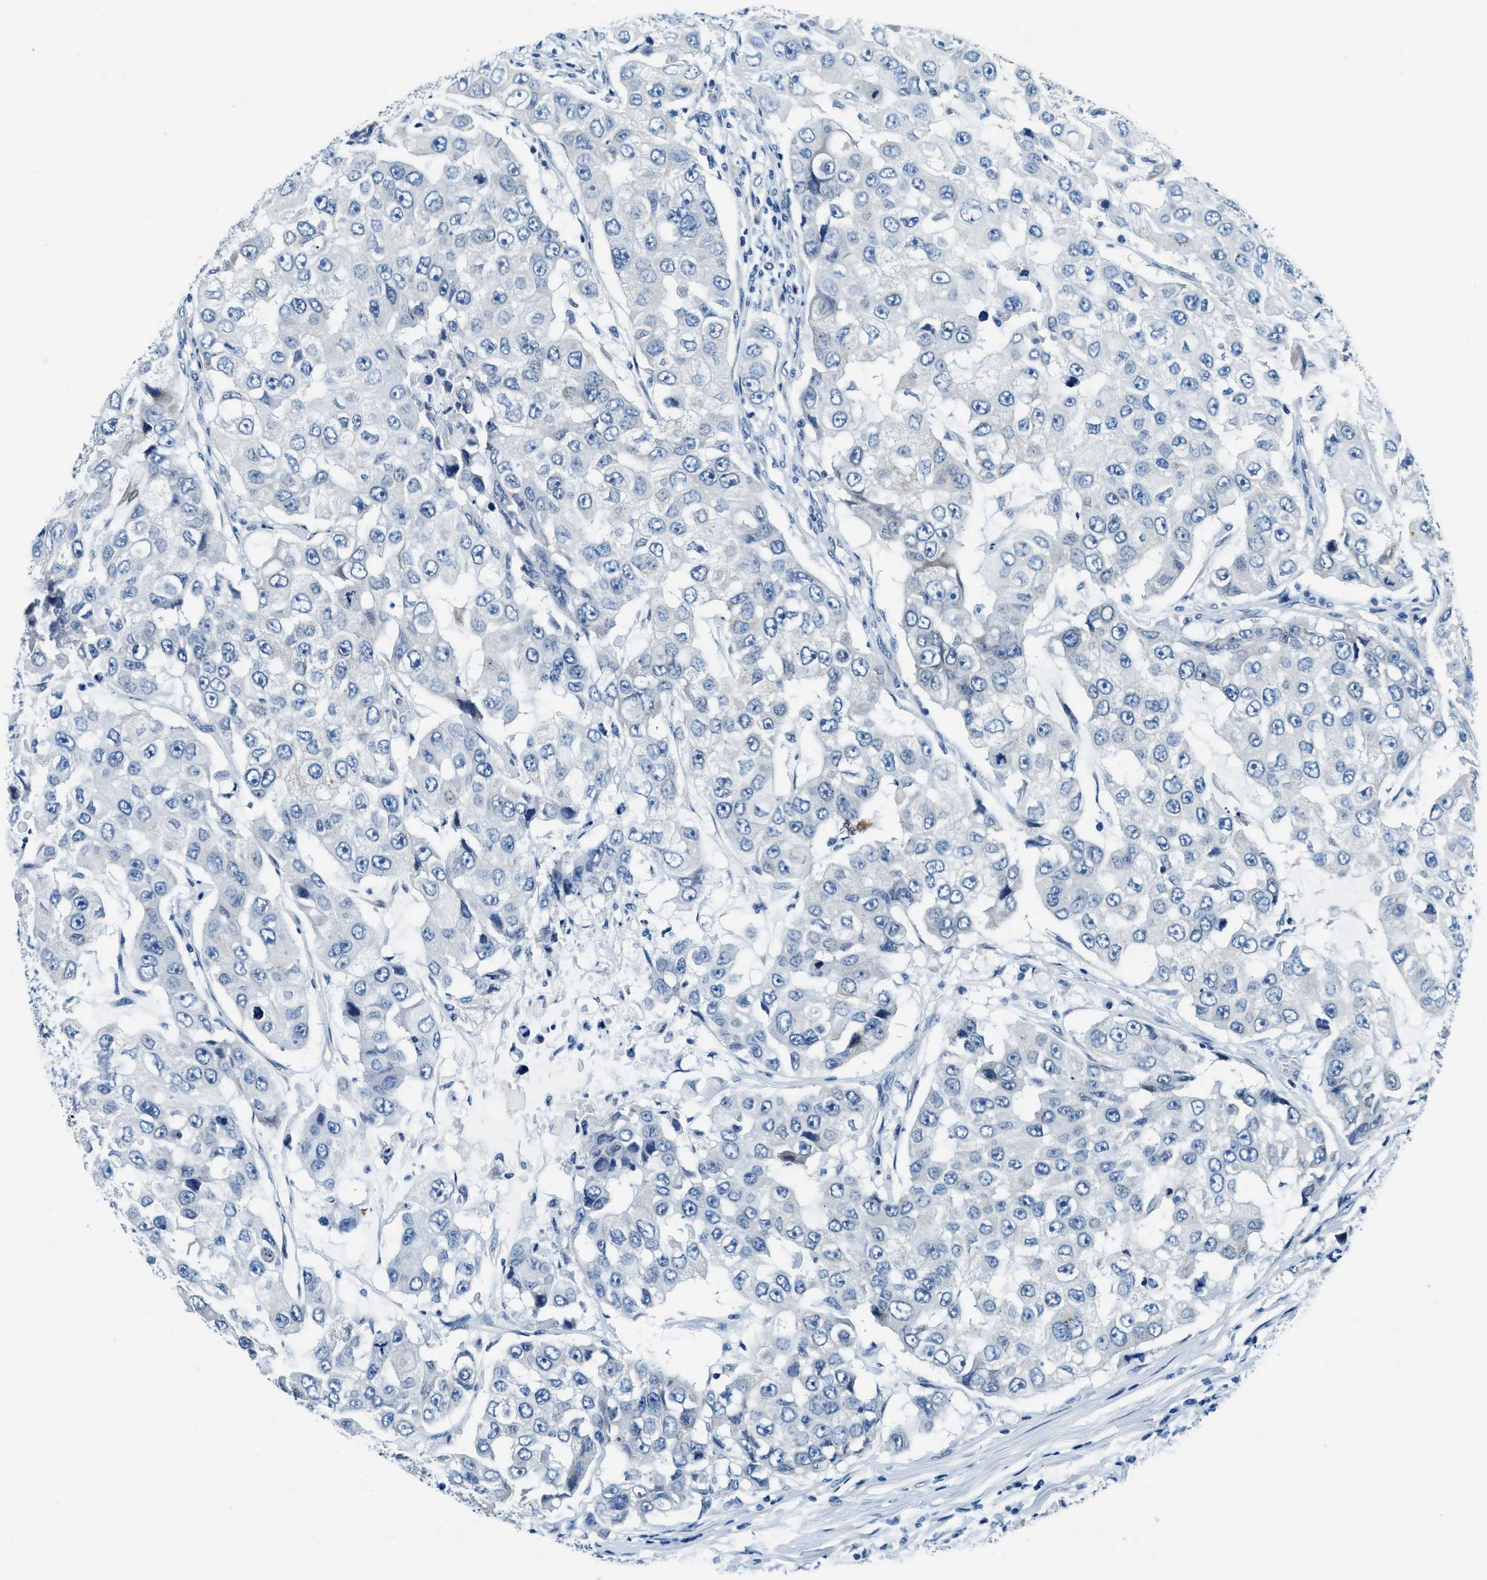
{"staining": {"intensity": "negative", "quantity": "none", "location": "none"}, "tissue": "breast cancer", "cell_type": "Tumor cells", "image_type": "cancer", "snomed": [{"axis": "morphology", "description": "Duct carcinoma"}, {"axis": "topography", "description": "Breast"}], "caption": "Immunohistochemical staining of human breast invasive ductal carcinoma shows no significant expression in tumor cells.", "gene": "UBAC2", "patient": {"sex": "female", "age": 27}}